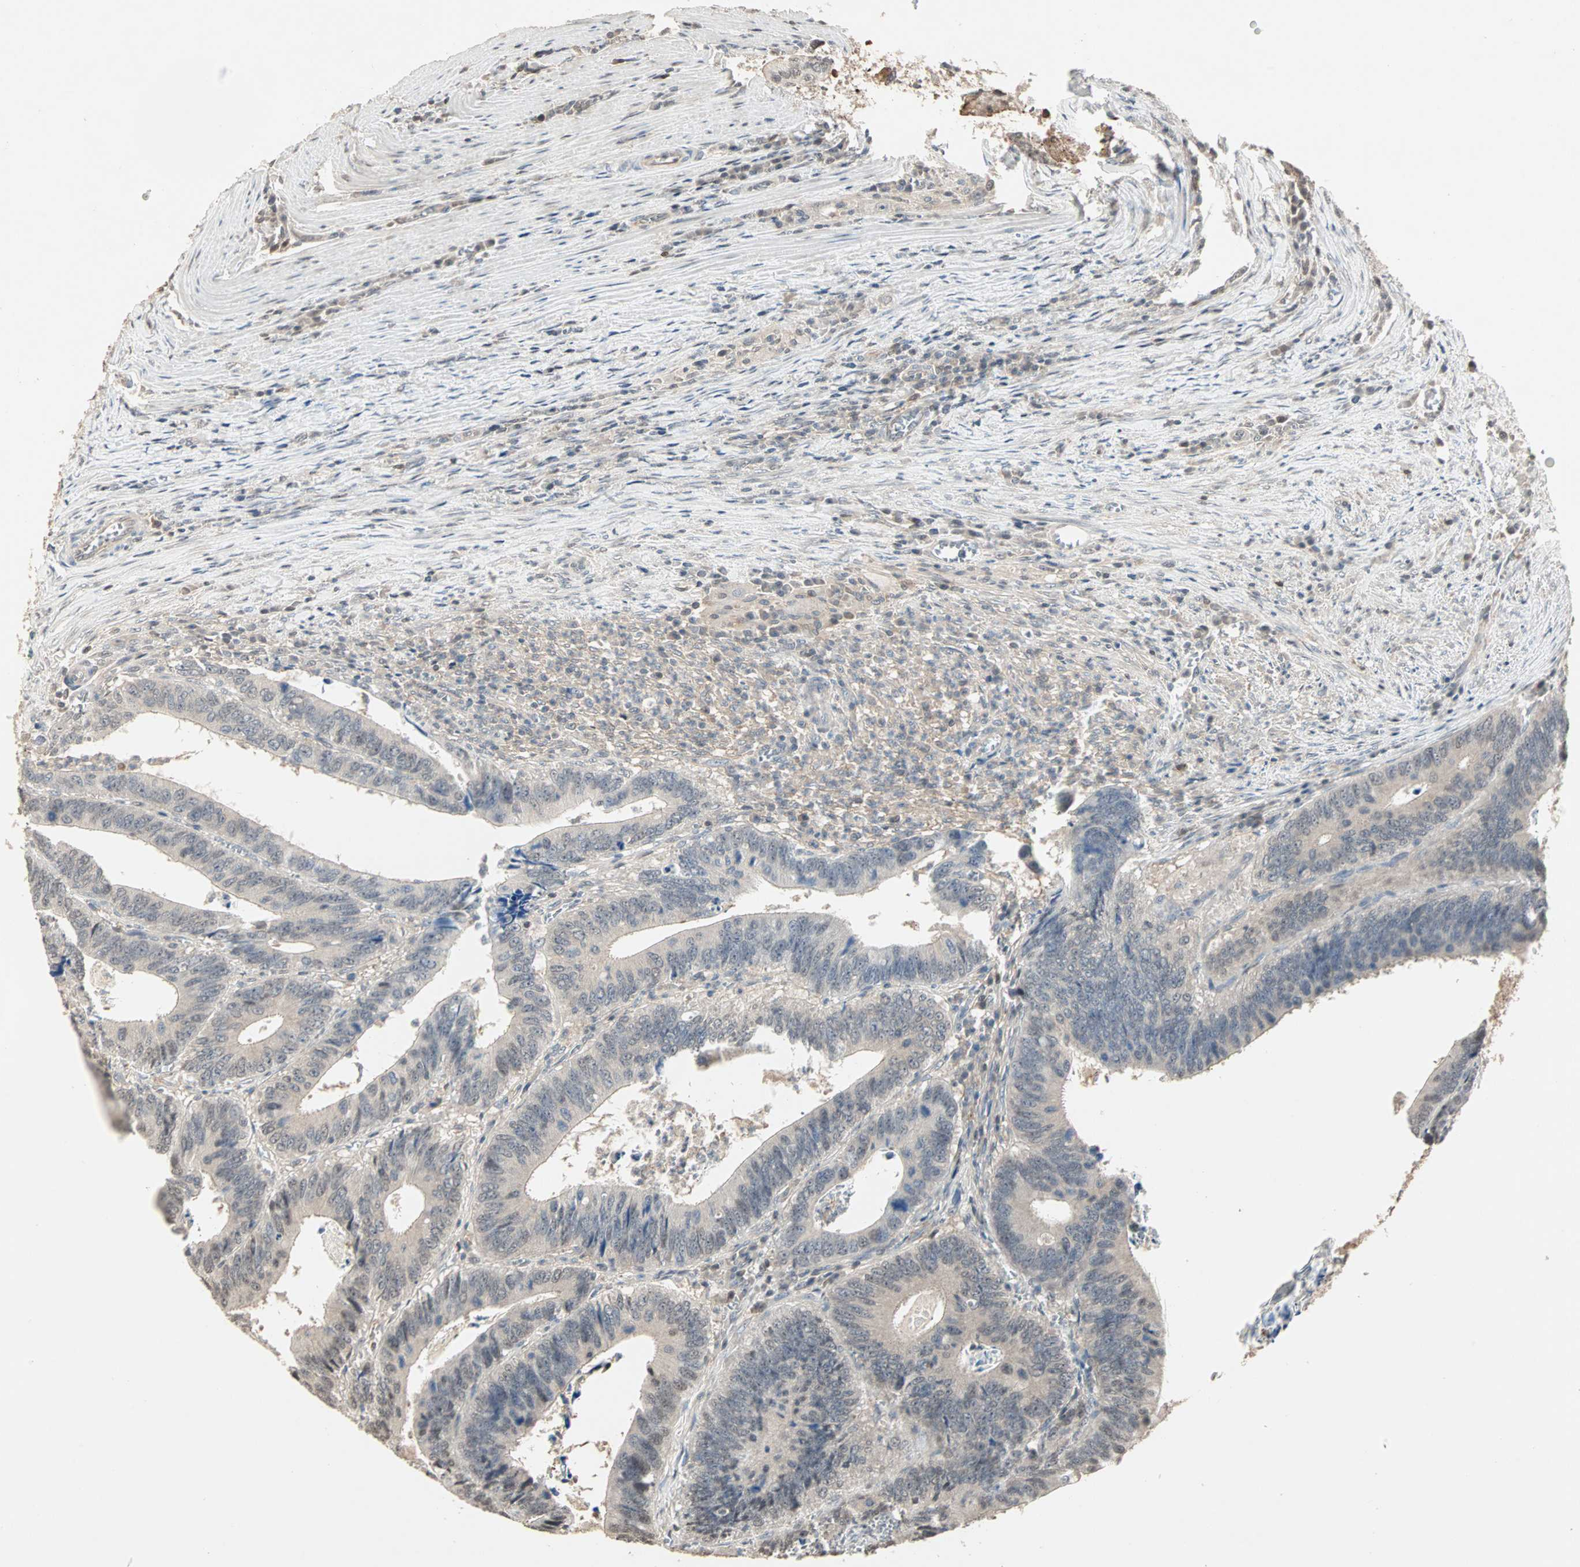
{"staining": {"intensity": "weak", "quantity": ">75%", "location": "cytoplasmic/membranous,nuclear"}, "tissue": "colorectal cancer", "cell_type": "Tumor cells", "image_type": "cancer", "snomed": [{"axis": "morphology", "description": "Adenocarcinoma, NOS"}, {"axis": "topography", "description": "Colon"}], "caption": "Protein expression by IHC exhibits weak cytoplasmic/membranous and nuclear expression in approximately >75% of tumor cells in colorectal adenocarcinoma.", "gene": "DRG2", "patient": {"sex": "male", "age": 72}}